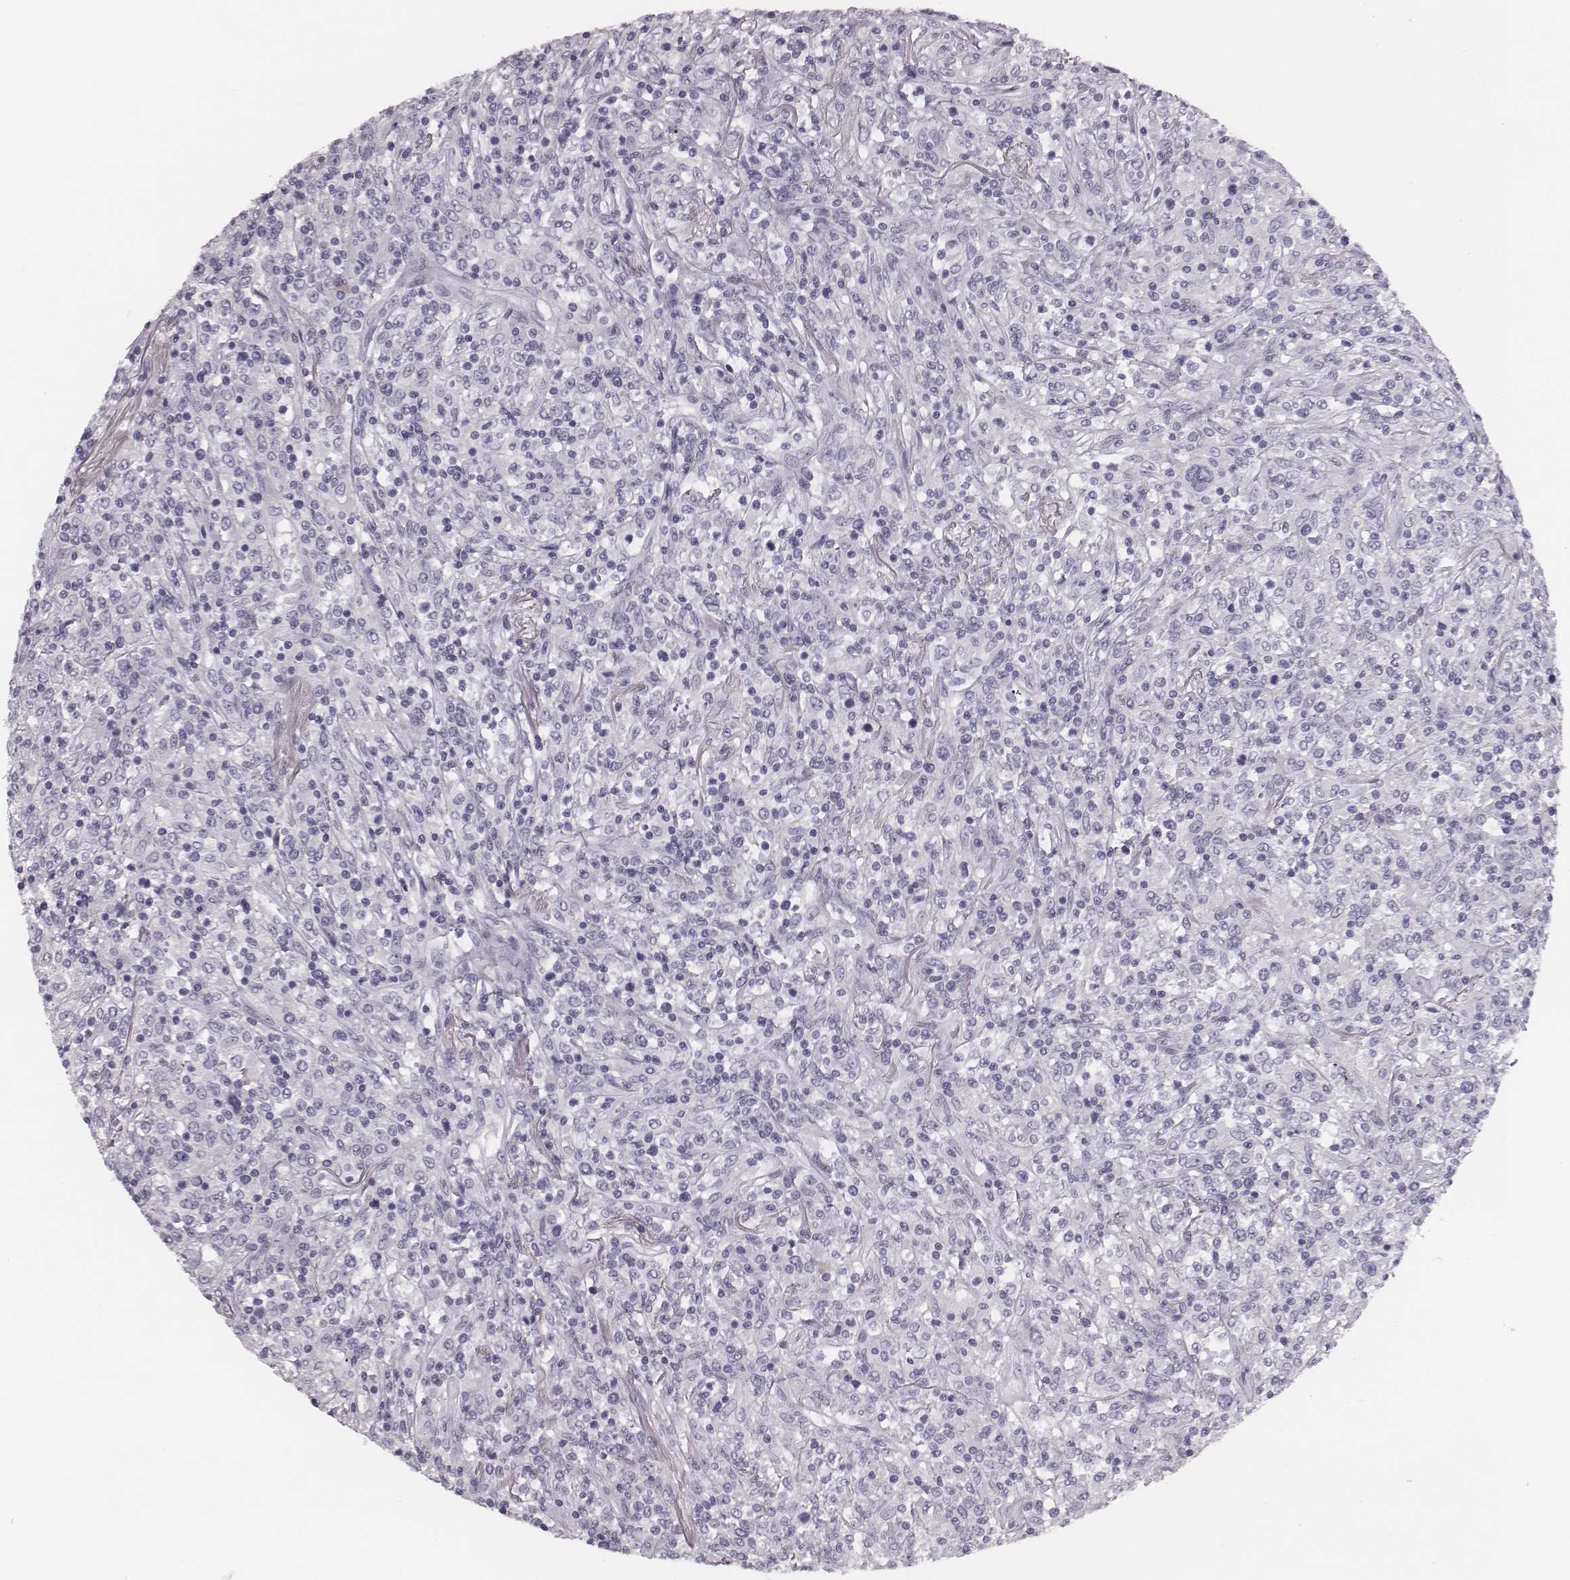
{"staining": {"intensity": "negative", "quantity": "none", "location": "none"}, "tissue": "lymphoma", "cell_type": "Tumor cells", "image_type": "cancer", "snomed": [{"axis": "morphology", "description": "Malignant lymphoma, non-Hodgkin's type, High grade"}, {"axis": "topography", "description": "Lung"}], "caption": "Immunohistochemical staining of human lymphoma shows no significant expression in tumor cells.", "gene": "CSH1", "patient": {"sex": "male", "age": 79}}